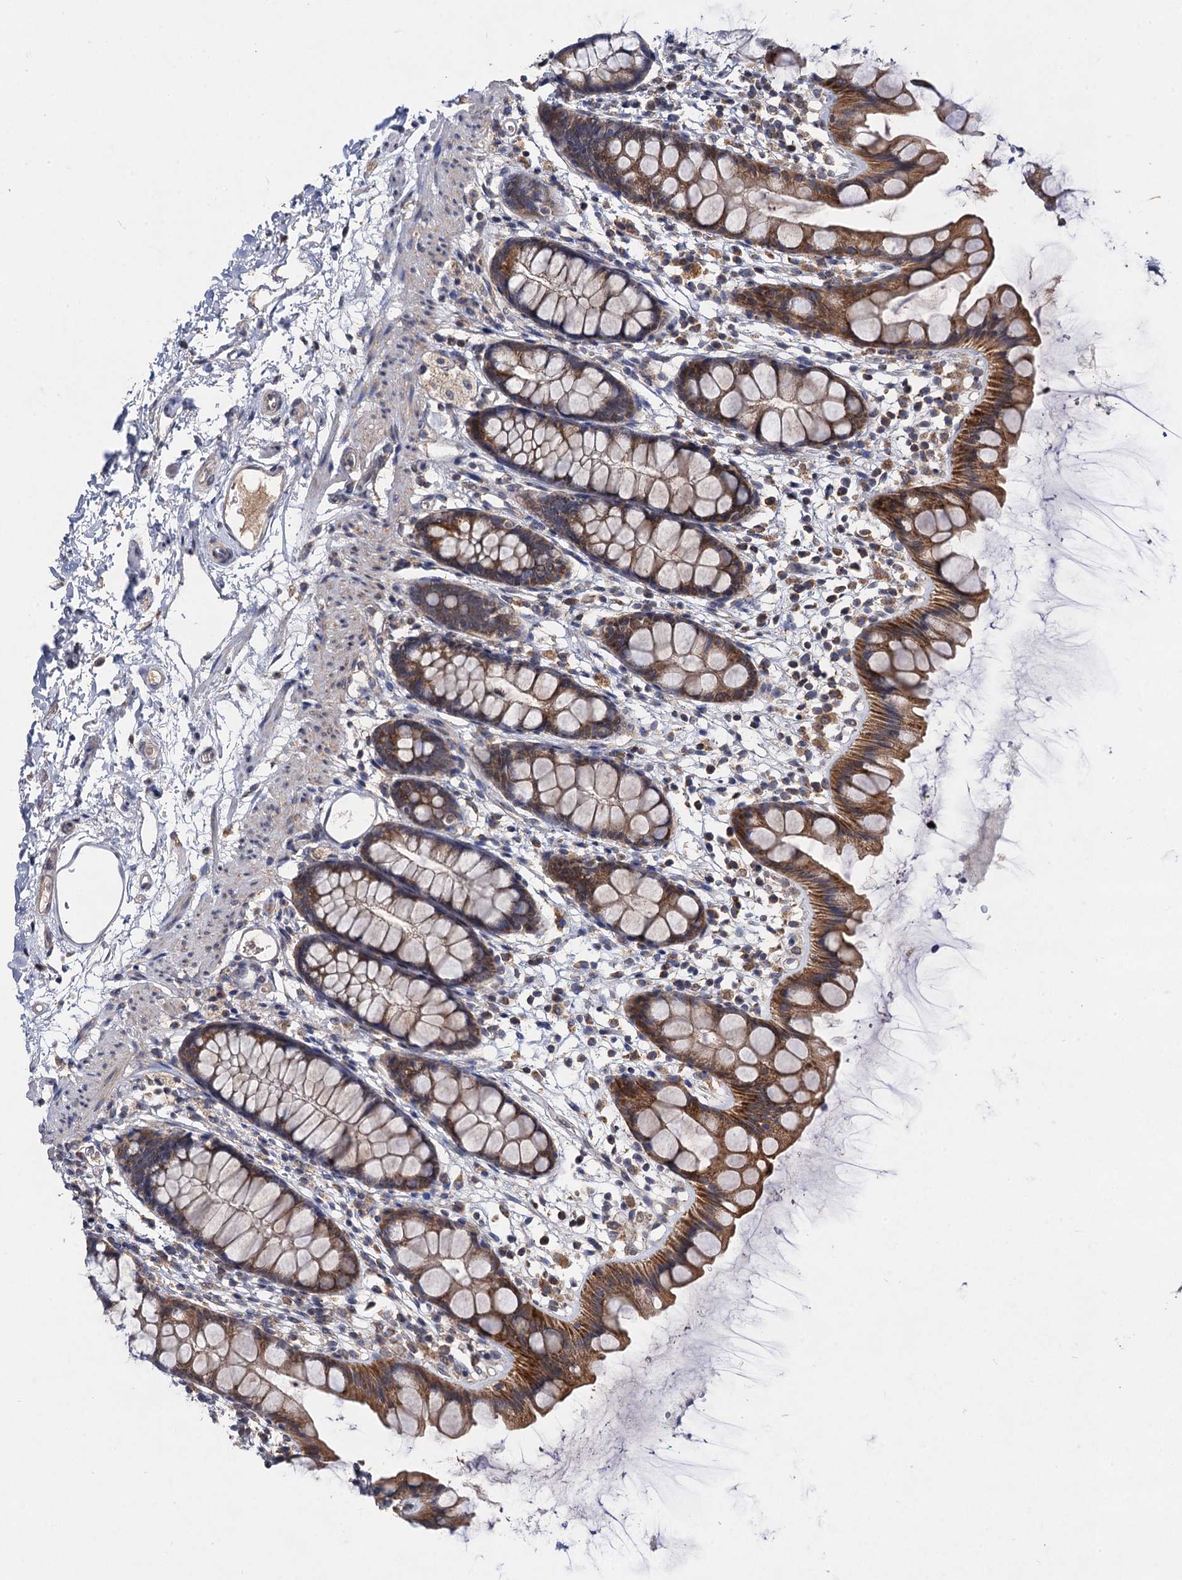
{"staining": {"intensity": "moderate", "quantity": ">75%", "location": "cytoplasmic/membranous"}, "tissue": "rectum", "cell_type": "Glandular cells", "image_type": "normal", "snomed": [{"axis": "morphology", "description": "Normal tissue, NOS"}, {"axis": "topography", "description": "Rectum"}], "caption": "Immunohistochemistry (IHC) image of benign rectum stained for a protein (brown), which shows medium levels of moderate cytoplasmic/membranous staining in approximately >75% of glandular cells.", "gene": "VPS37D", "patient": {"sex": "female", "age": 65}}